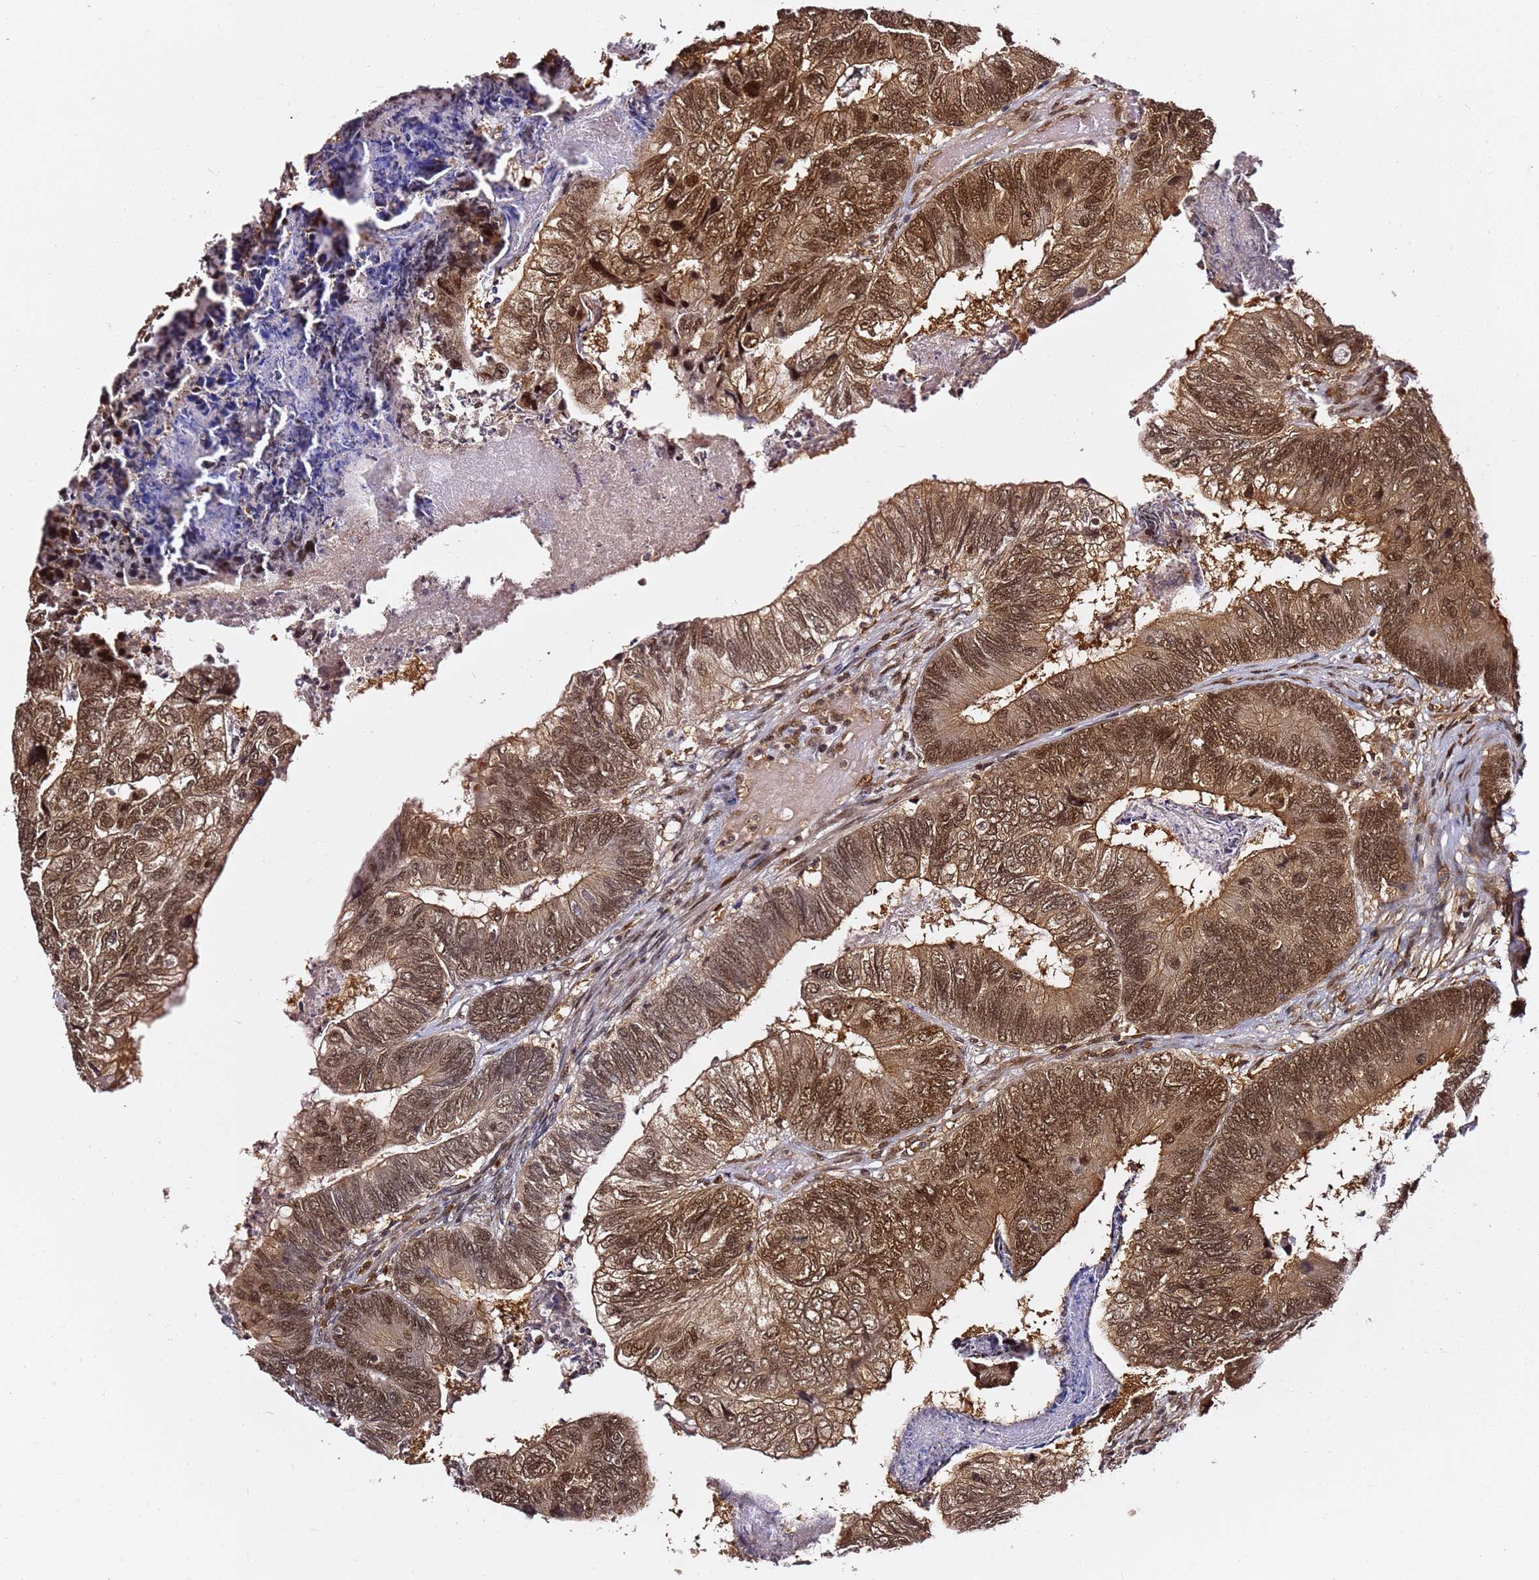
{"staining": {"intensity": "moderate", "quantity": ">75%", "location": "cytoplasmic/membranous,nuclear"}, "tissue": "colorectal cancer", "cell_type": "Tumor cells", "image_type": "cancer", "snomed": [{"axis": "morphology", "description": "Adenocarcinoma, NOS"}, {"axis": "topography", "description": "Colon"}], "caption": "Immunohistochemical staining of colorectal adenocarcinoma reveals medium levels of moderate cytoplasmic/membranous and nuclear staining in about >75% of tumor cells. Immunohistochemistry (ihc) stains the protein in brown and the nuclei are stained blue.", "gene": "RGS18", "patient": {"sex": "female", "age": 67}}